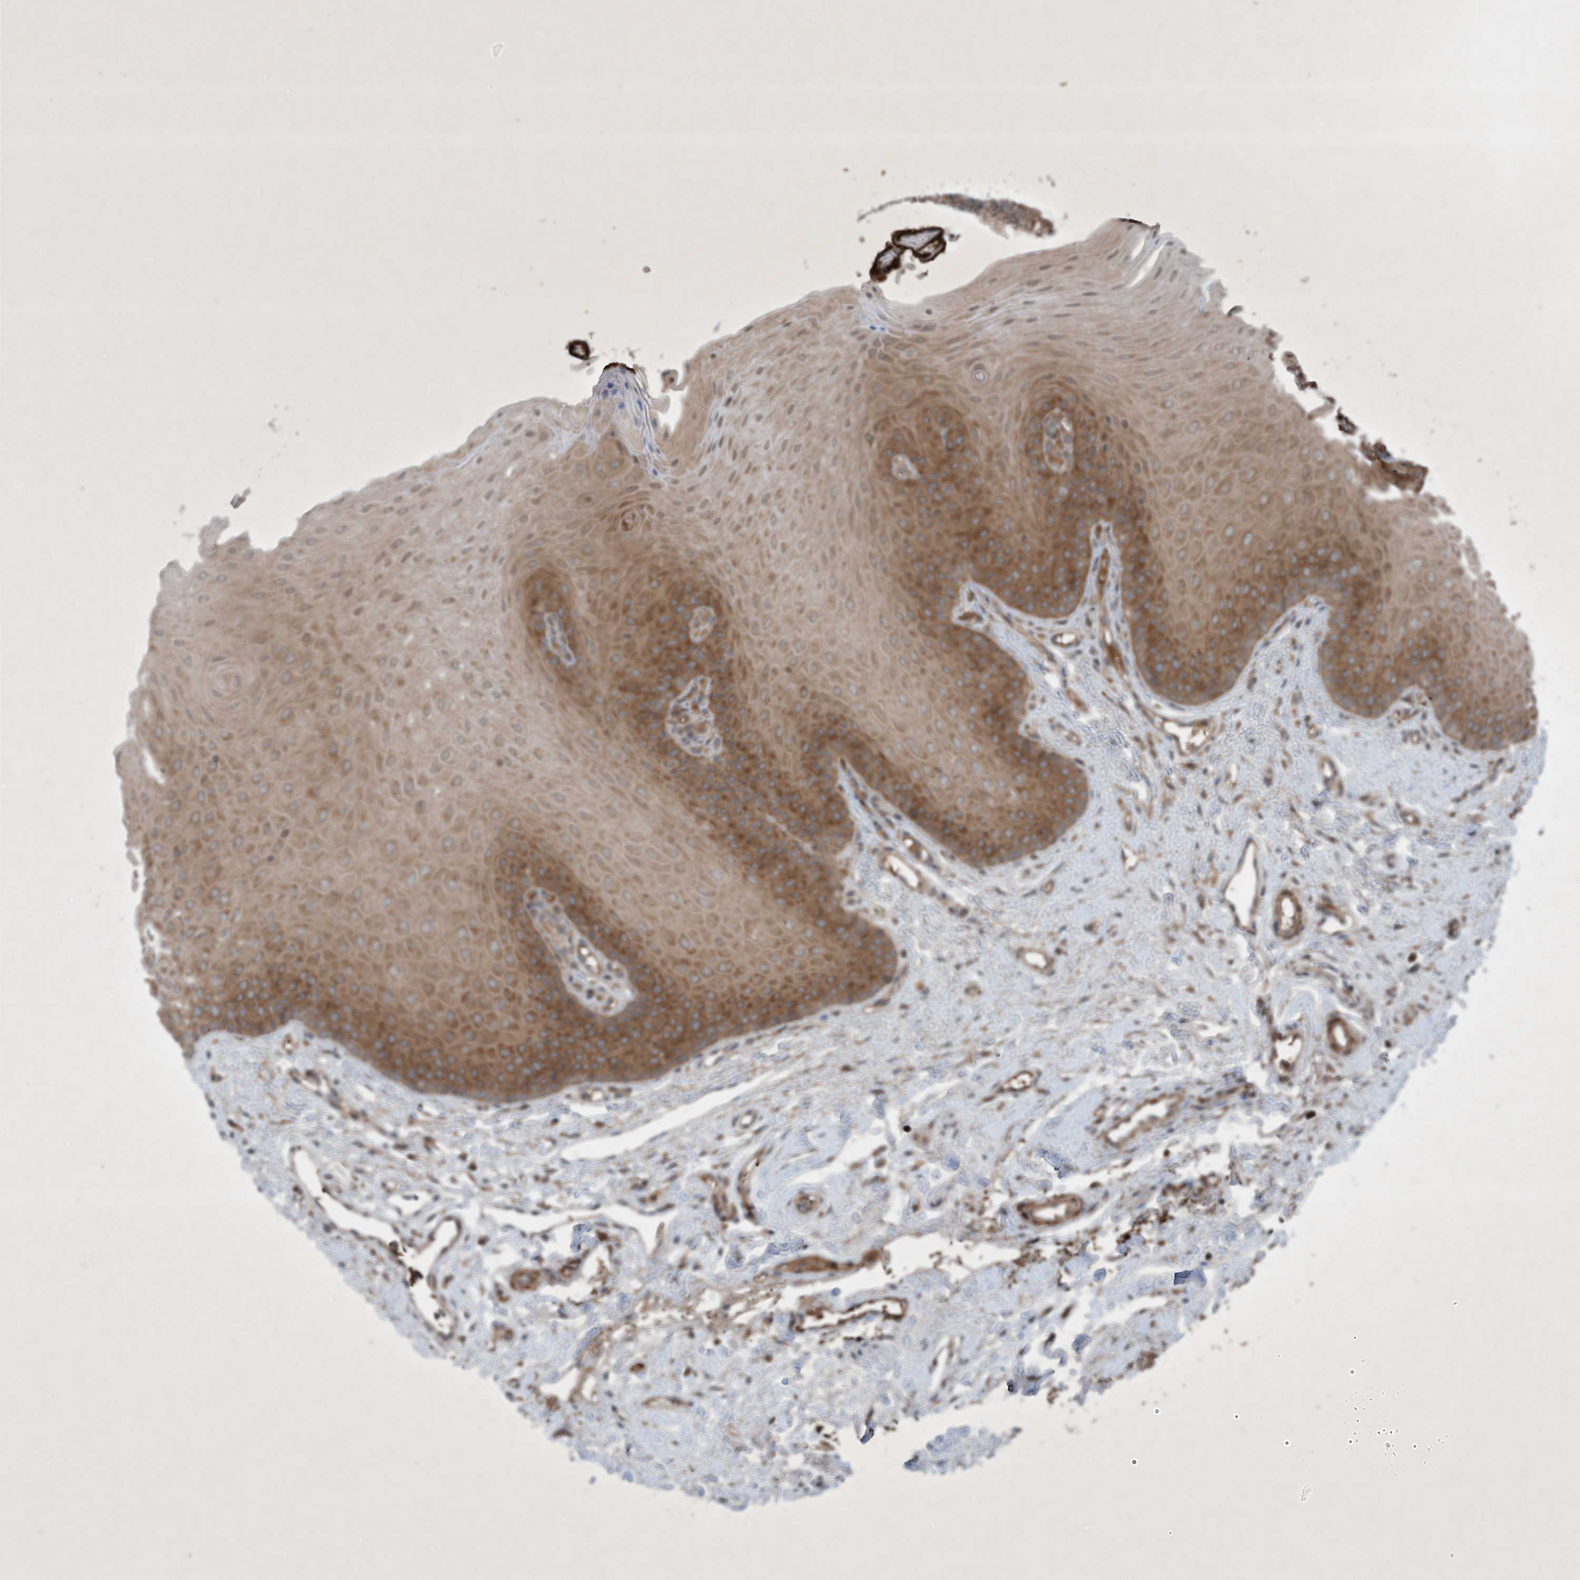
{"staining": {"intensity": "moderate", "quantity": ">75%", "location": "cytoplasmic/membranous"}, "tissue": "oral mucosa", "cell_type": "Squamous epithelial cells", "image_type": "normal", "snomed": [{"axis": "morphology", "description": "Normal tissue, NOS"}, {"axis": "topography", "description": "Oral tissue"}], "caption": "A micrograph showing moderate cytoplasmic/membranous staining in about >75% of squamous epithelial cells in unremarkable oral mucosa, as visualized by brown immunohistochemical staining.", "gene": "GNG5", "patient": {"sex": "female", "age": 68}}